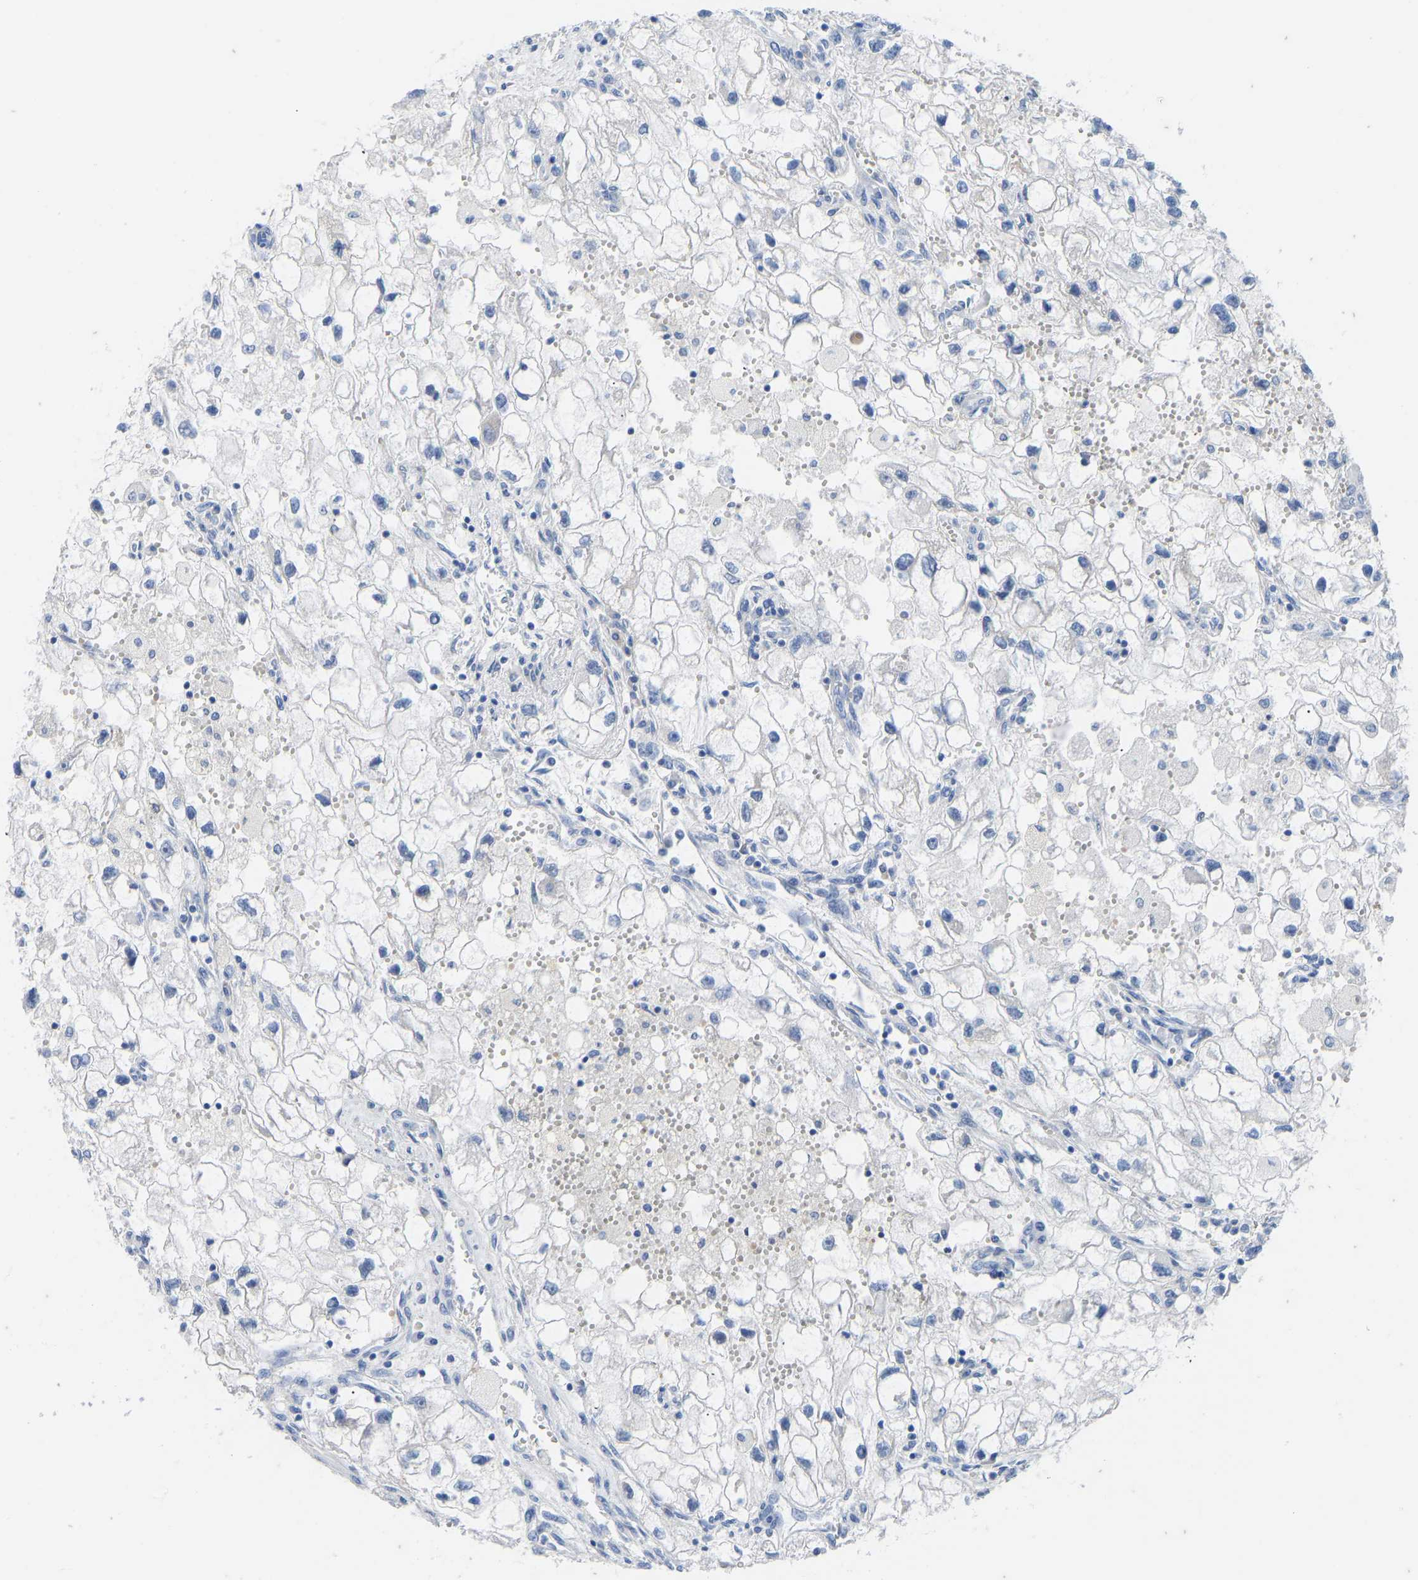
{"staining": {"intensity": "negative", "quantity": "none", "location": "none"}, "tissue": "renal cancer", "cell_type": "Tumor cells", "image_type": "cancer", "snomed": [{"axis": "morphology", "description": "Adenocarcinoma, NOS"}, {"axis": "topography", "description": "Kidney"}], "caption": "The photomicrograph exhibits no staining of tumor cells in adenocarcinoma (renal).", "gene": "OLIG2", "patient": {"sex": "female", "age": 70}}